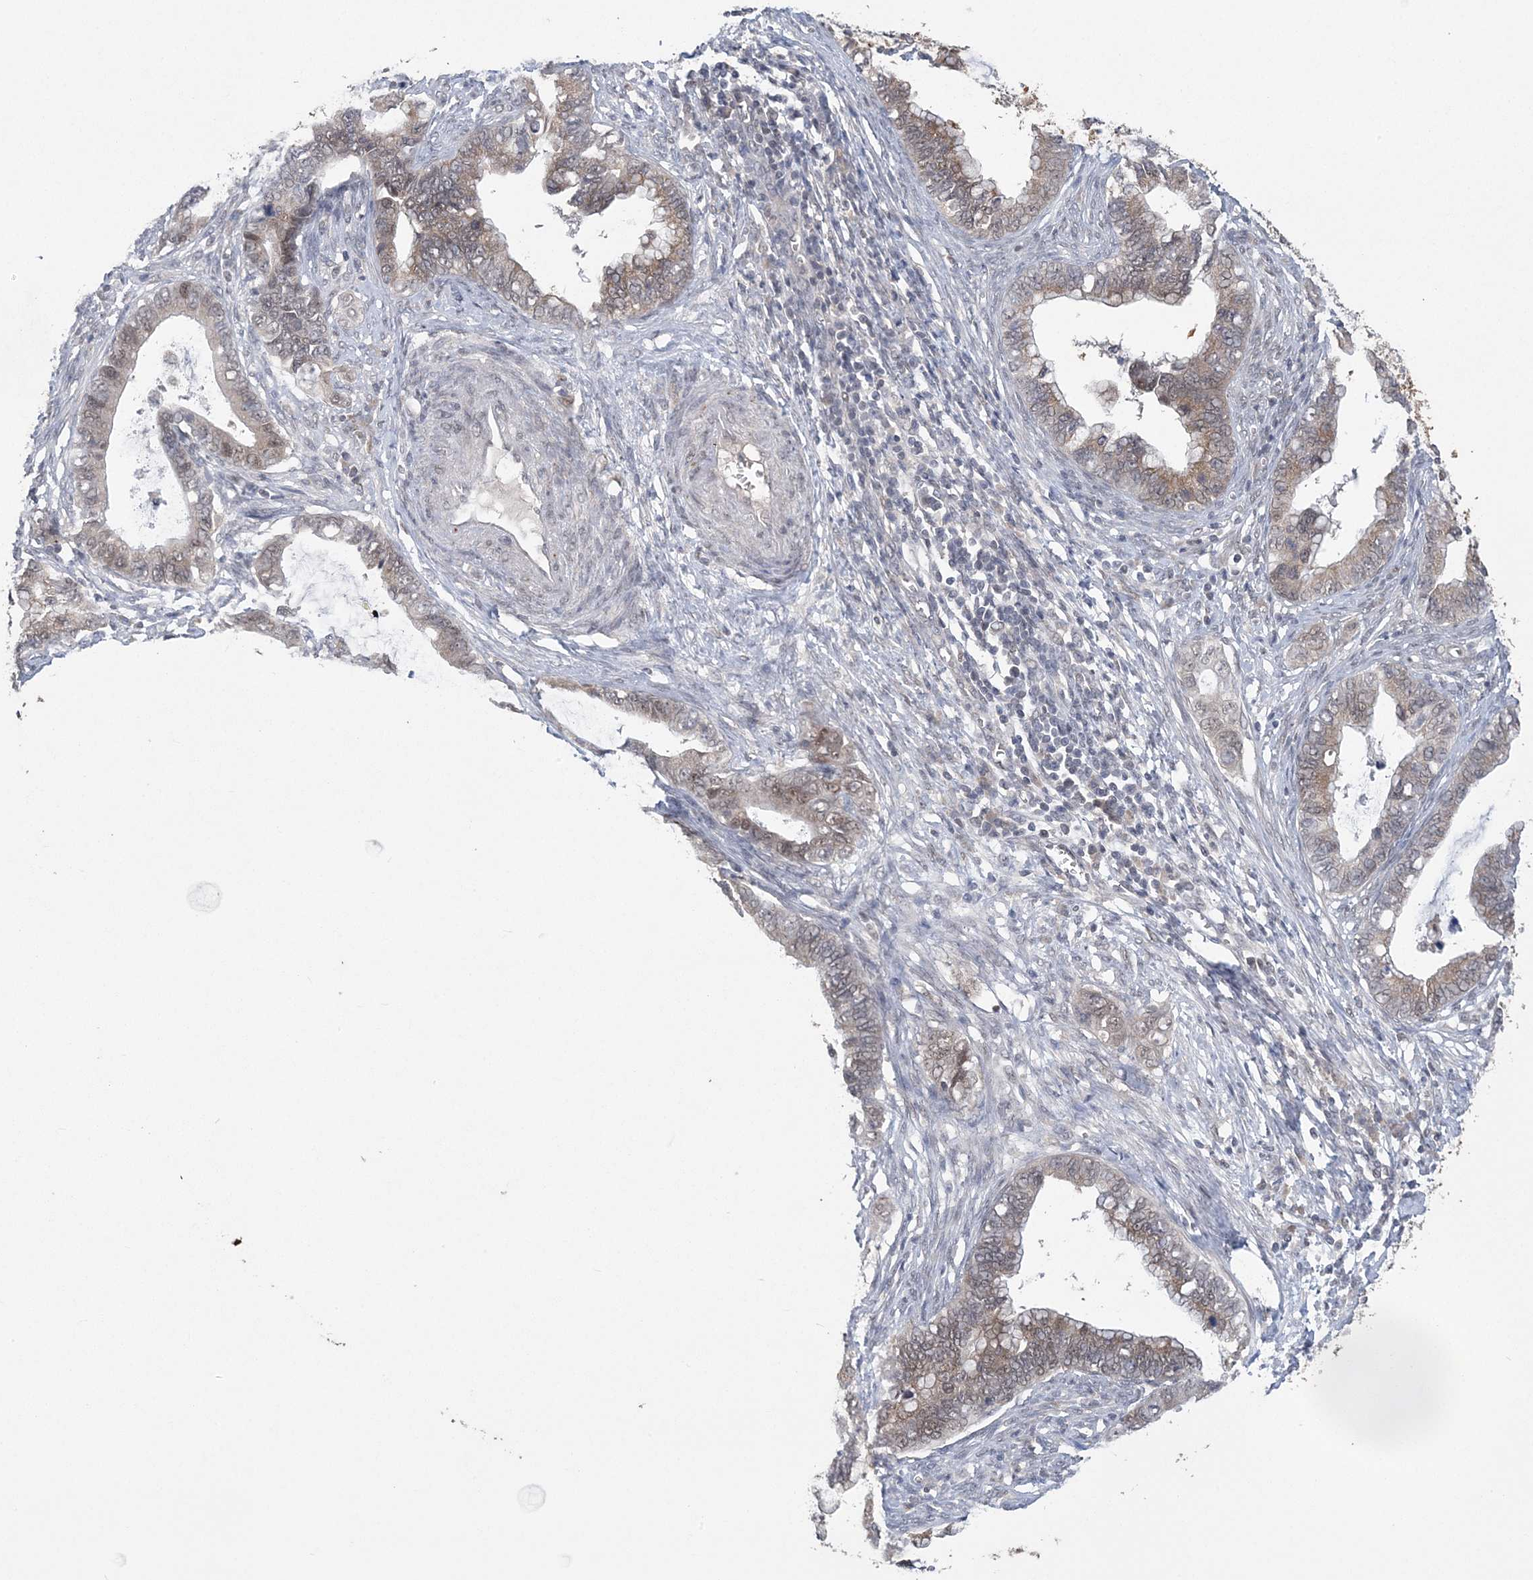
{"staining": {"intensity": "weak", "quantity": ">75%", "location": "cytoplasmic/membranous"}, "tissue": "cervical cancer", "cell_type": "Tumor cells", "image_type": "cancer", "snomed": [{"axis": "morphology", "description": "Adenocarcinoma, NOS"}, {"axis": "topography", "description": "Cervix"}], "caption": "This micrograph exhibits cervical cancer (adenocarcinoma) stained with immunohistochemistry (IHC) to label a protein in brown. The cytoplasmic/membranous of tumor cells show weak positivity for the protein. Nuclei are counter-stained blue.", "gene": "ZBTB7A", "patient": {"sex": "female", "age": 44}}